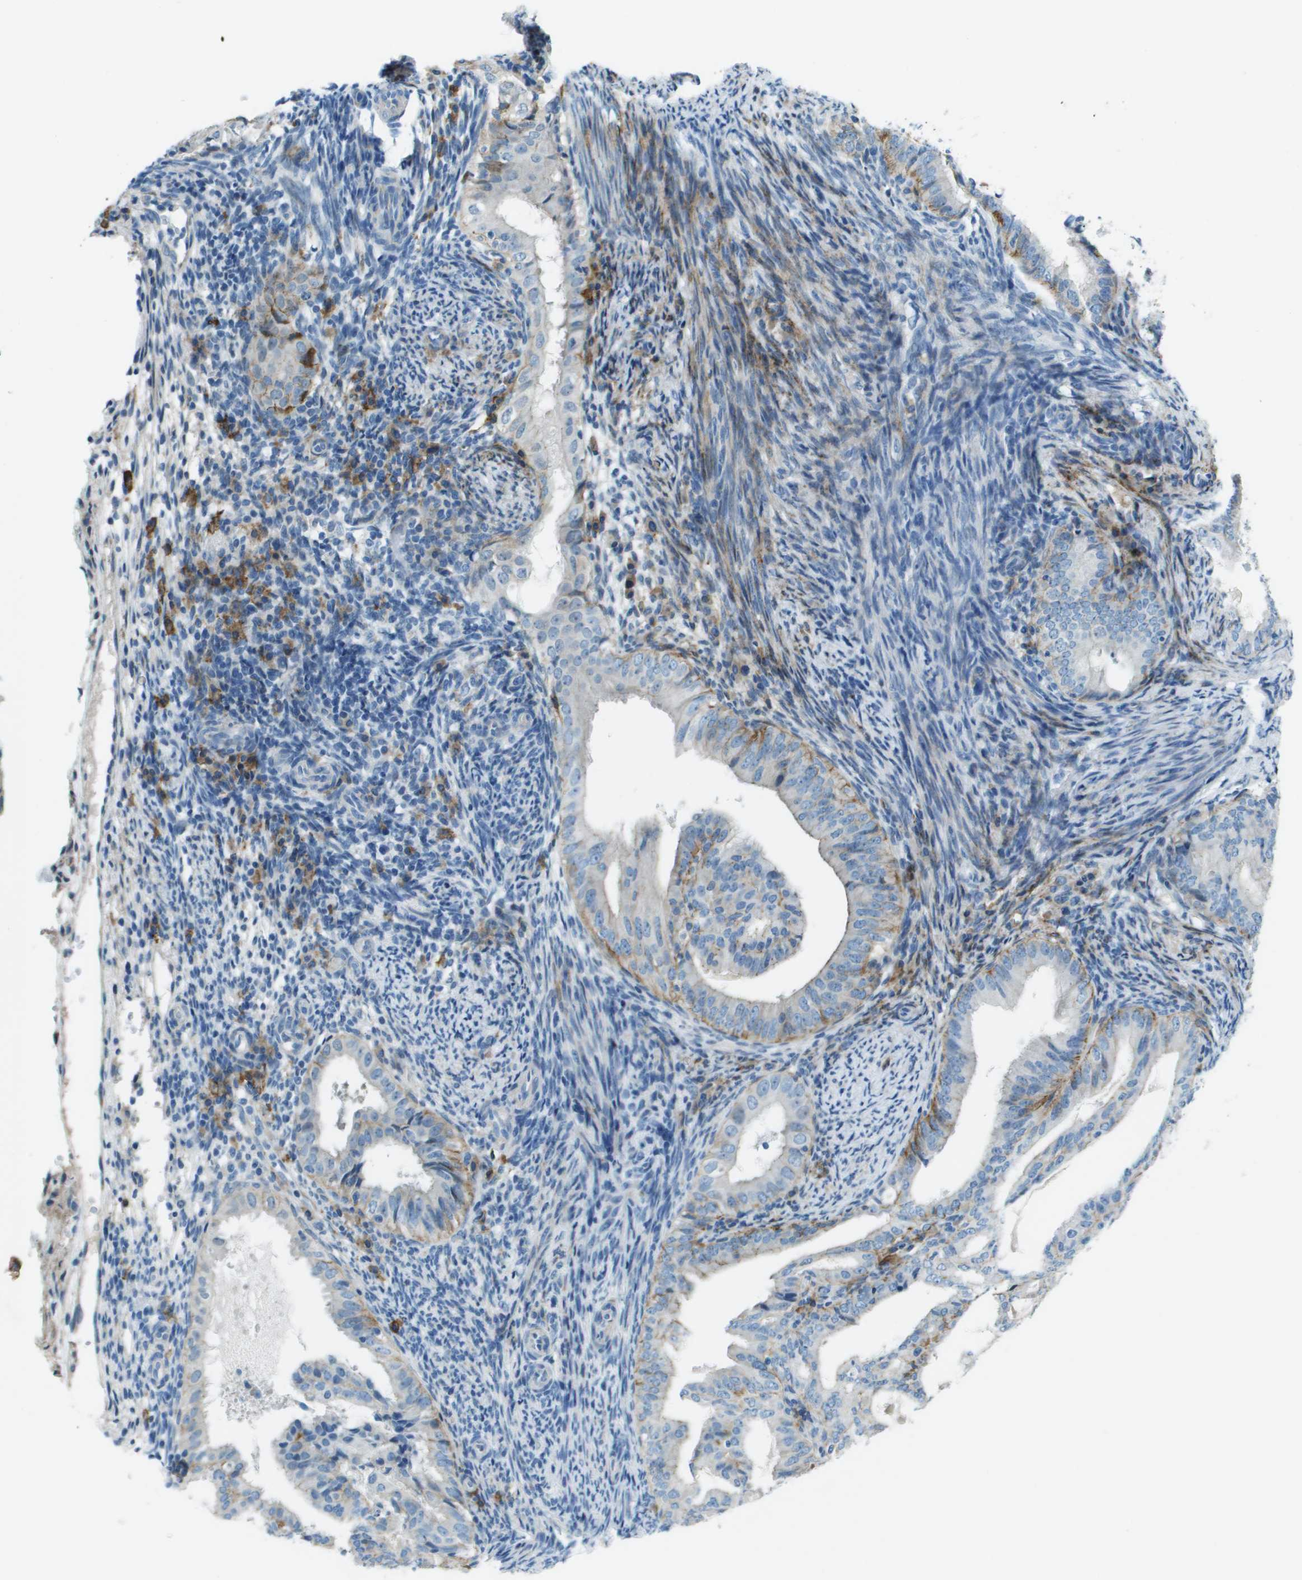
{"staining": {"intensity": "moderate", "quantity": "25%-75%", "location": "cytoplasmic/membranous"}, "tissue": "endometrial cancer", "cell_type": "Tumor cells", "image_type": "cancer", "snomed": [{"axis": "morphology", "description": "Adenocarcinoma, NOS"}, {"axis": "topography", "description": "Endometrium"}], "caption": "Brown immunohistochemical staining in endometrial cancer exhibits moderate cytoplasmic/membranous expression in about 25%-75% of tumor cells. The staining was performed using DAB (3,3'-diaminobenzidine), with brown indicating positive protein expression. Nuclei are stained blue with hematoxylin.", "gene": "SDC1", "patient": {"sex": "female", "age": 58}}